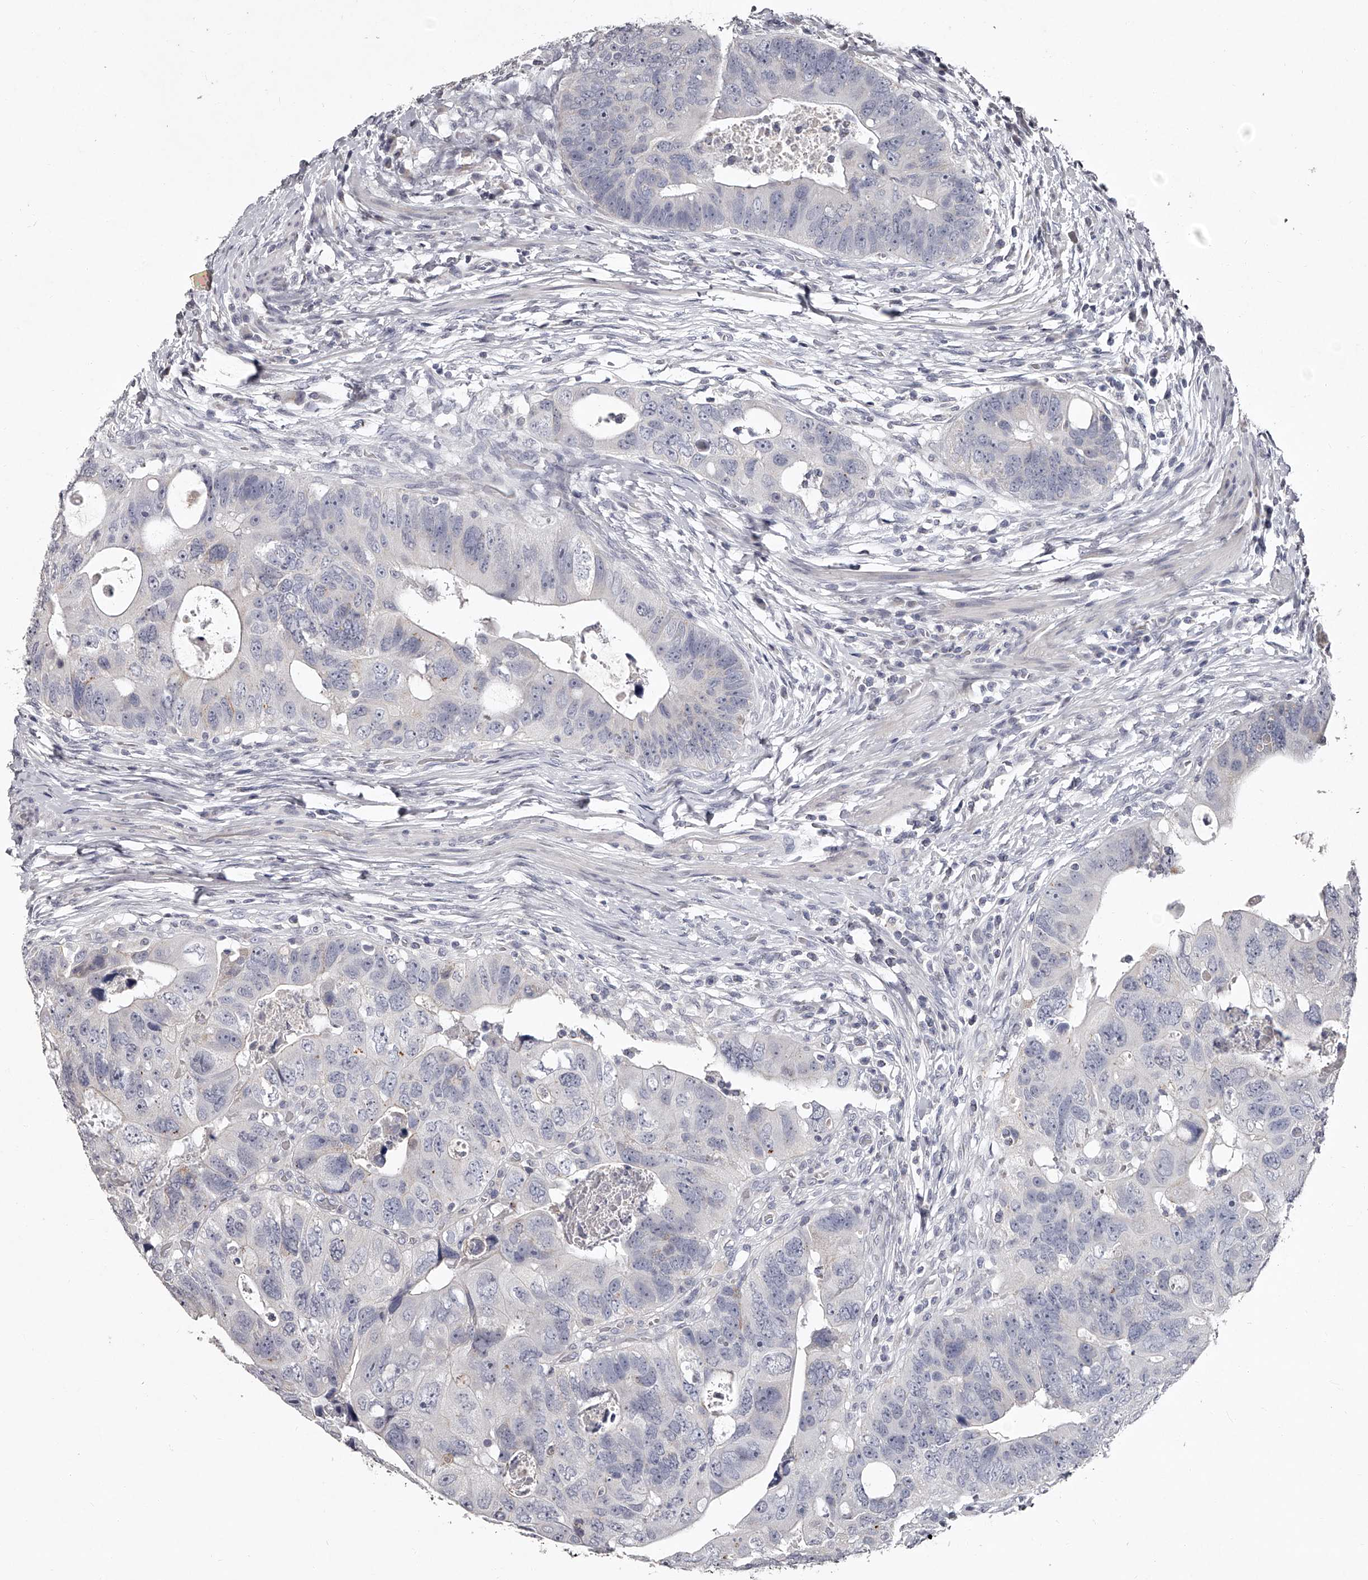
{"staining": {"intensity": "negative", "quantity": "none", "location": "none"}, "tissue": "colorectal cancer", "cell_type": "Tumor cells", "image_type": "cancer", "snomed": [{"axis": "morphology", "description": "Adenocarcinoma, NOS"}, {"axis": "topography", "description": "Rectum"}], "caption": "Adenocarcinoma (colorectal) stained for a protein using IHC shows no positivity tumor cells.", "gene": "NT5DC1", "patient": {"sex": "male", "age": 59}}